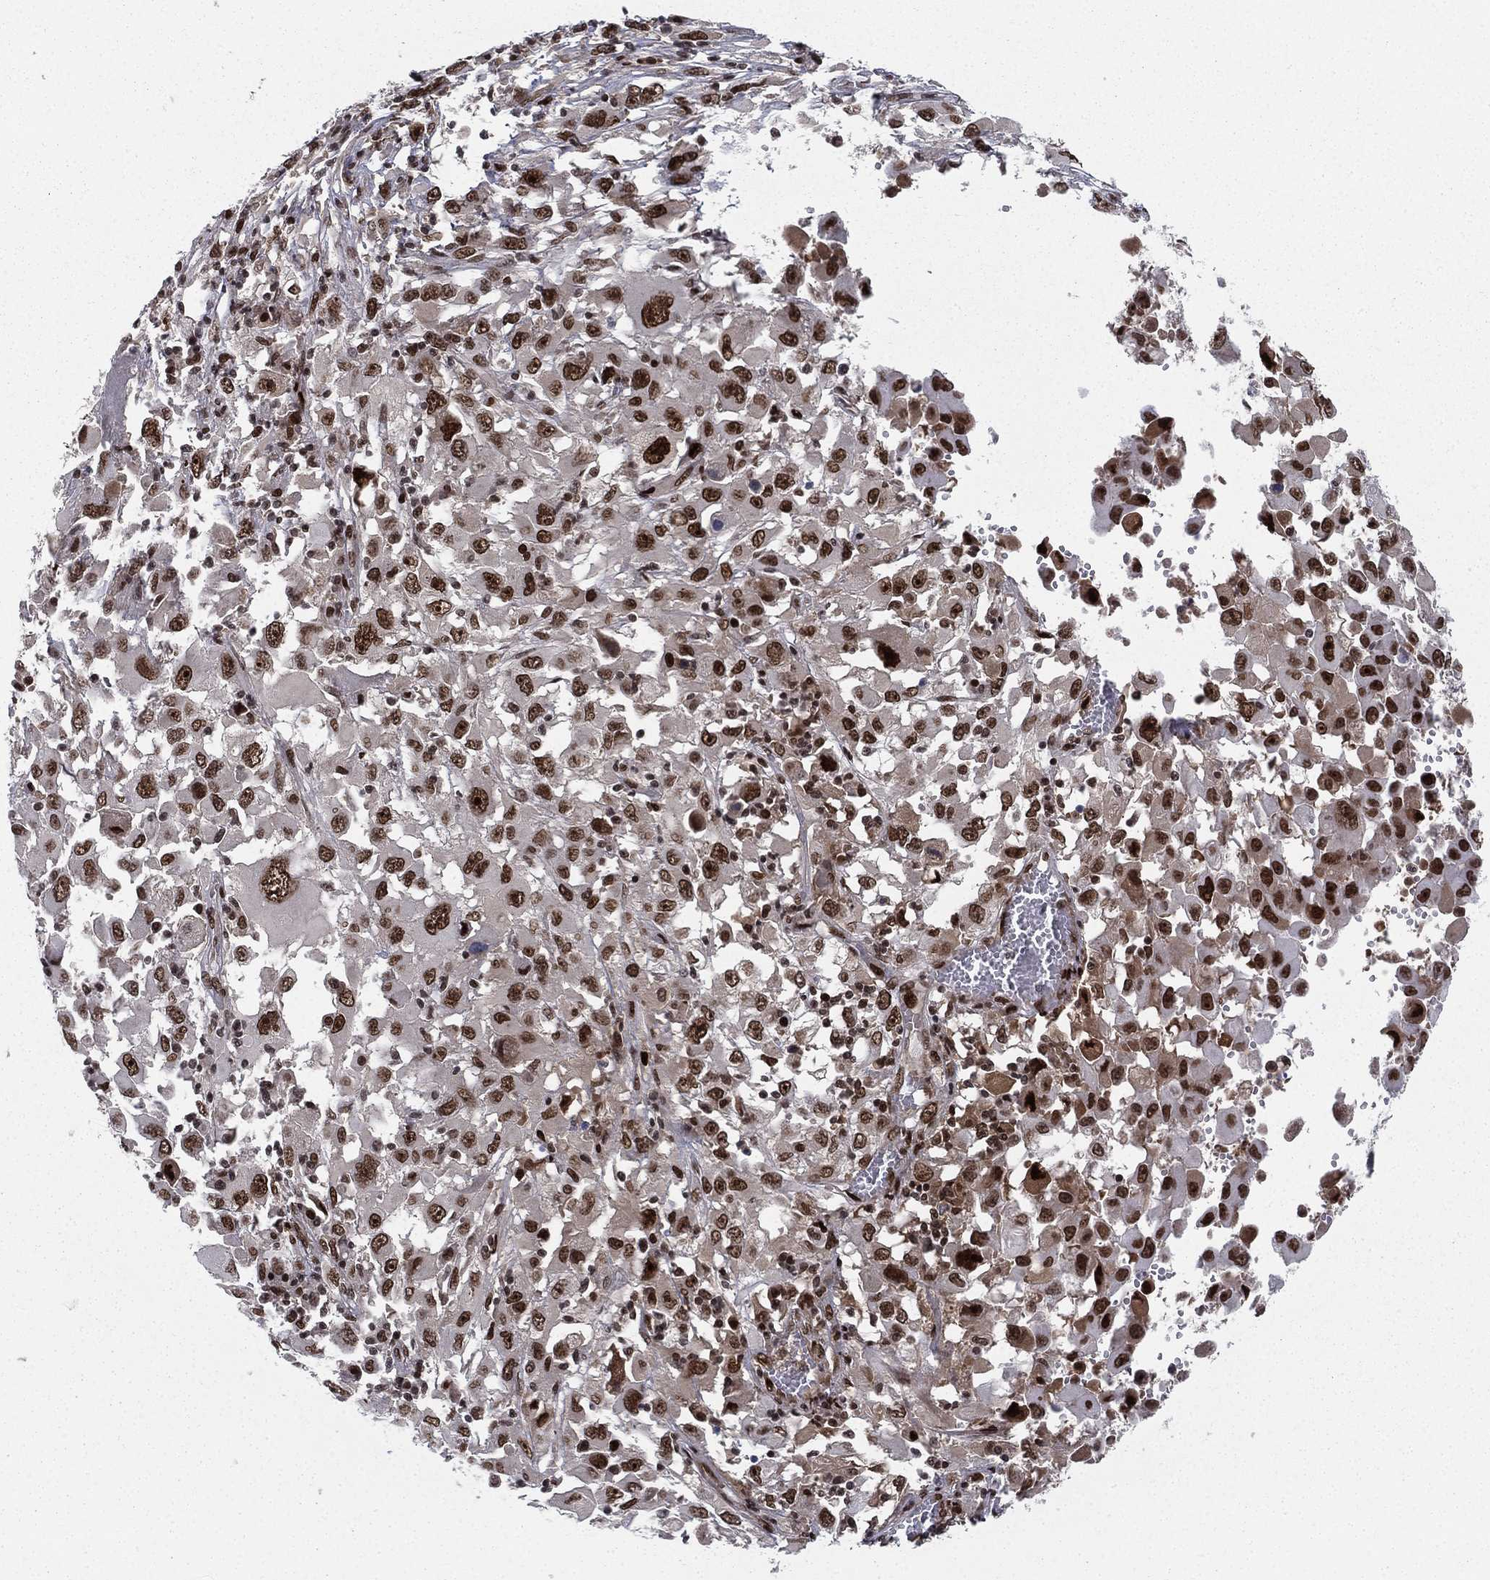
{"staining": {"intensity": "strong", "quantity": ">75%", "location": "nuclear"}, "tissue": "melanoma", "cell_type": "Tumor cells", "image_type": "cancer", "snomed": [{"axis": "morphology", "description": "Malignant melanoma, Metastatic site"}, {"axis": "topography", "description": "Soft tissue"}], "caption": "The histopathology image demonstrates immunohistochemical staining of malignant melanoma (metastatic site). There is strong nuclear positivity is identified in about >75% of tumor cells. Ihc stains the protein of interest in brown and the nuclei are stained blue.", "gene": "RTF1", "patient": {"sex": "male", "age": 50}}